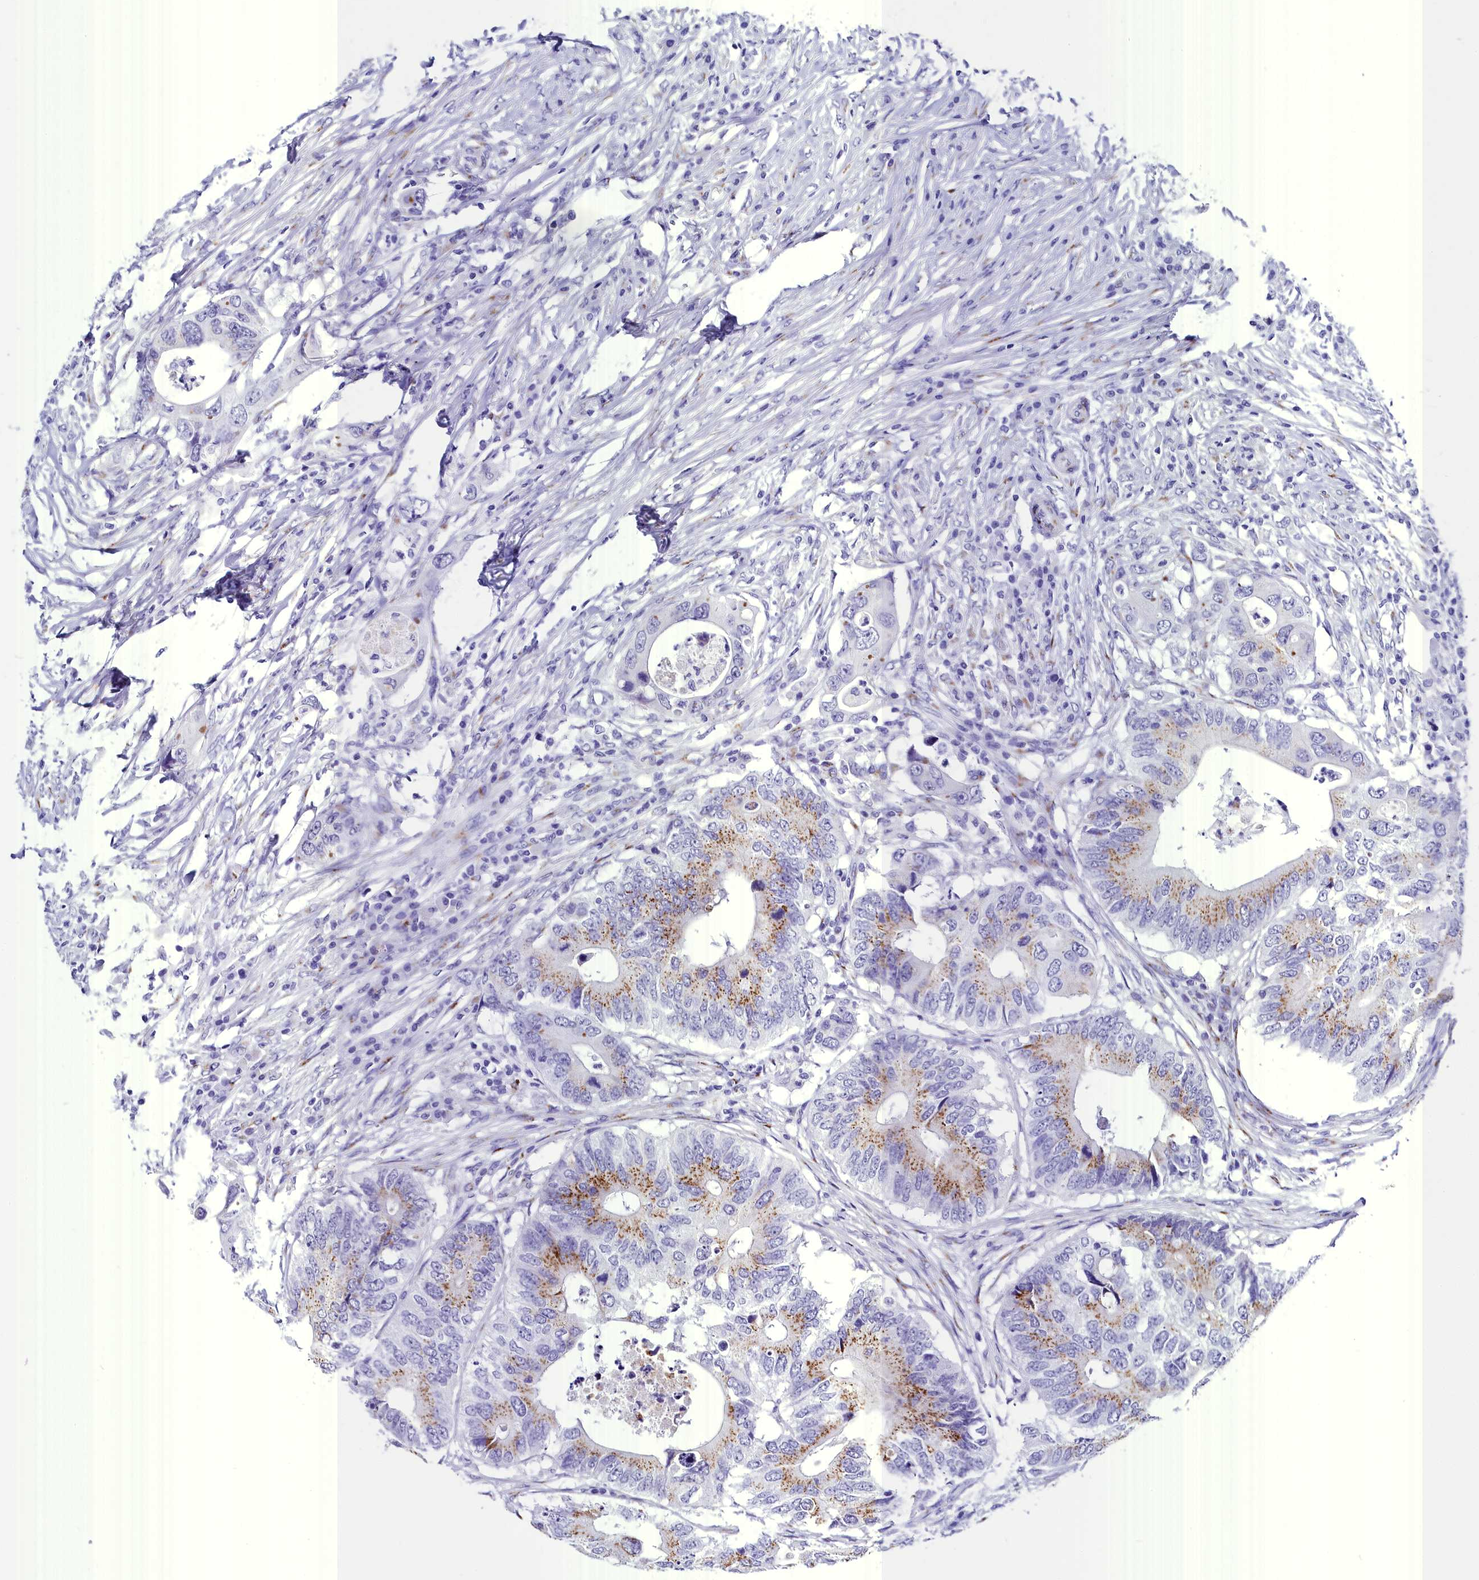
{"staining": {"intensity": "moderate", "quantity": ">75%", "location": "cytoplasmic/membranous"}, "tissue": "colorectal cancer", "cell_type": "Tumor cells", "image_type": "cancer", "snomed": [{"axis": "morphology", "description": "Adenocarcinoma, NOS"}, {"axis": "topography", "description": "Colon"}], "caption": "Adenocarcinoma (colorectal) stained with a protein marker displays moderate staining in tumor cells.", "gene": "AP3B2", "patient": {"sex": "male", "age": 71}}